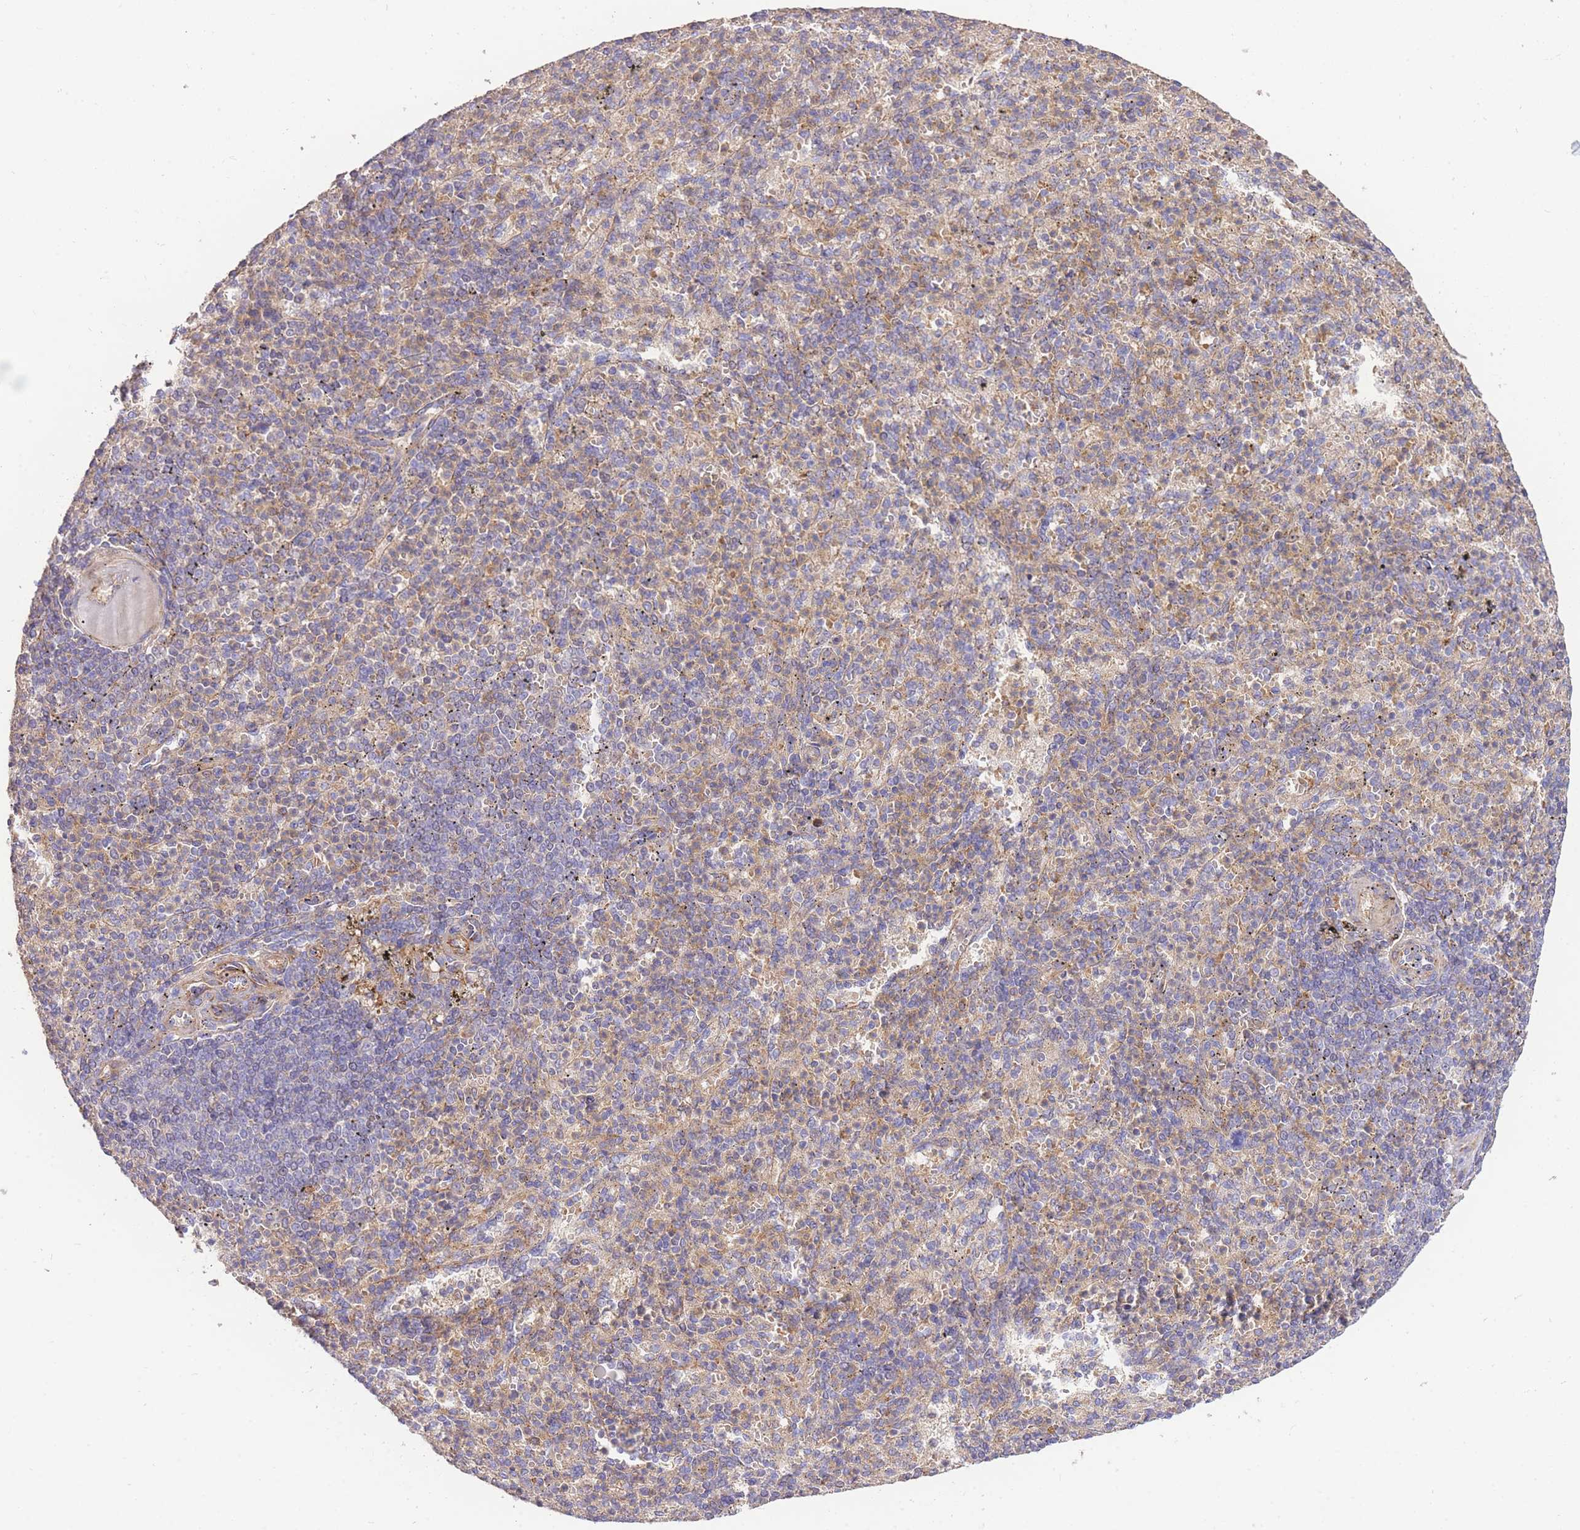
{"staining": {"intensity": "weak", "quantity": "25%-75%", "location": "cytoplasmic/membranous"}, "tissue": "spleen", "cell_type": "Cells in red pulp", "image_type": "normal", "snomed": [{"axis": "morphology", "description": "Normal tissue, NOS"}, {"axis": "topography", "description": "Spleen"}], "caption": "Brown immunohistochemical staining in normal spleen reveals weak cytoplasmic/membranous staining in about 25%-75% of cells in red pulp. (brown staining indicates protein expression, while blue staining denotes nuclei).", "gene": "INSYN2B", "patient": {"sex": "female", "age": 74}}